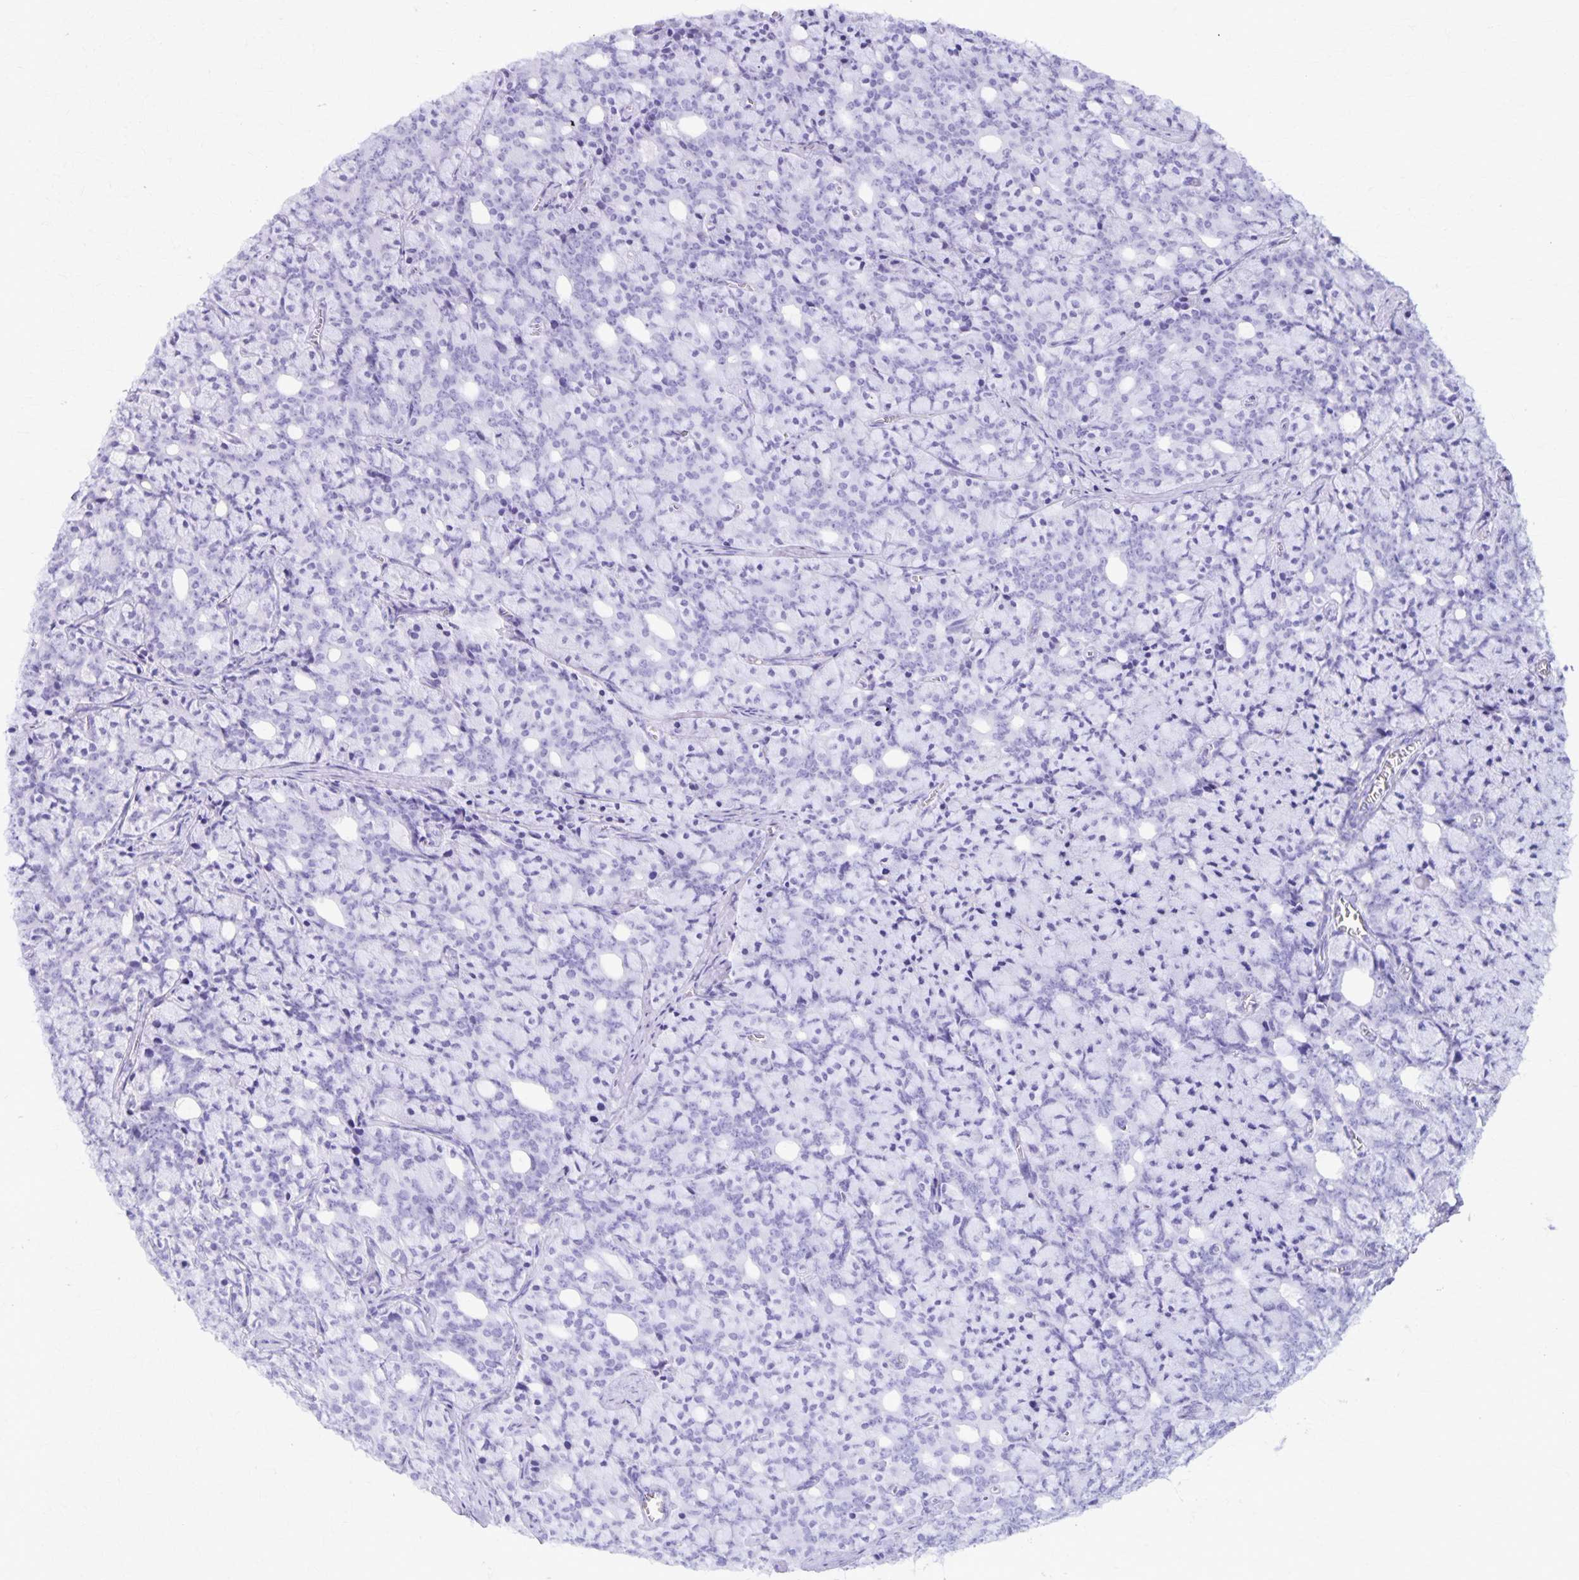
{"staining": {"intensity": "negative", "quantity": "none", "location": "none"}, "tissue": "prostate cancer", "cell_type": "Tumor cells", "image_type": "cancer", "snomed": [{"axis": "morphology", "description": "Adenocarcinoma, High grade"}, {"axis": "topography", "description": "Prostate"}], "caption": "This is a histopathology image of IHC staining of adenocarcinoma (high-grade) (prostate), which shows no expression in tumor cells. (Brightfield microscopy of DAB (3,3'-diaminobenzidine) immunohistochemistry at high magnification).", "gene": "DEFA5", "patient": {"sex": "male", "age": 84}}